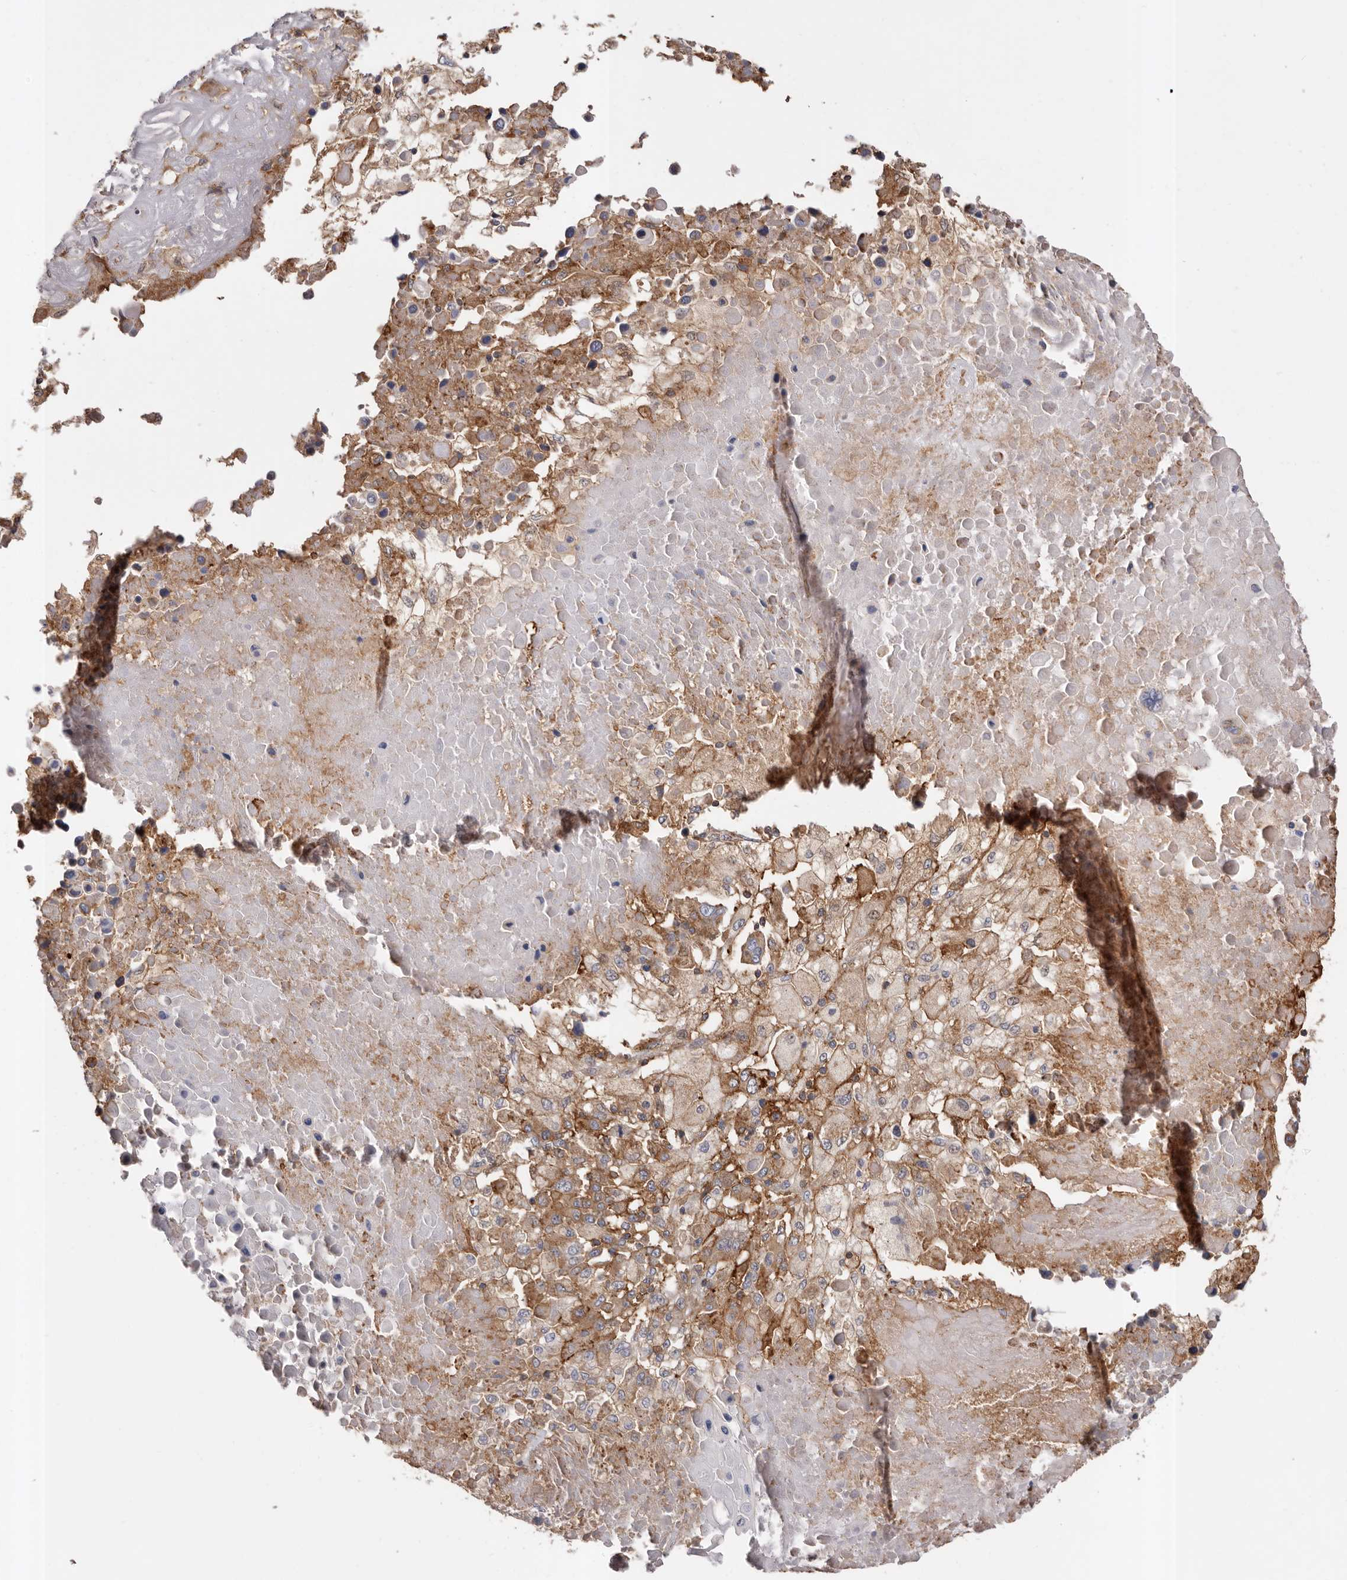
{"staining": {"intensity": "moderate", "quantity": "25%-75%", "location": "cytoplasmic/membranous"}, "tissue": "lung cancer", "cell_type": "Tumor cells", "image_type": "cancer", "snomed": [{"axis": "morphology", "description": "Squamous cell carcinoma, NOS"}, {"axis": "topography", "description": "Lung"}], "caption": "Immunohistochemistry of human squamous cell carcinoma (lung) reveals medium levels of moderate cytoplasmic/membranous positivity in about 25%-75% of tumor cells.", "gene": "COQ8B", "patient": {"sex": "male", "age": 66}}